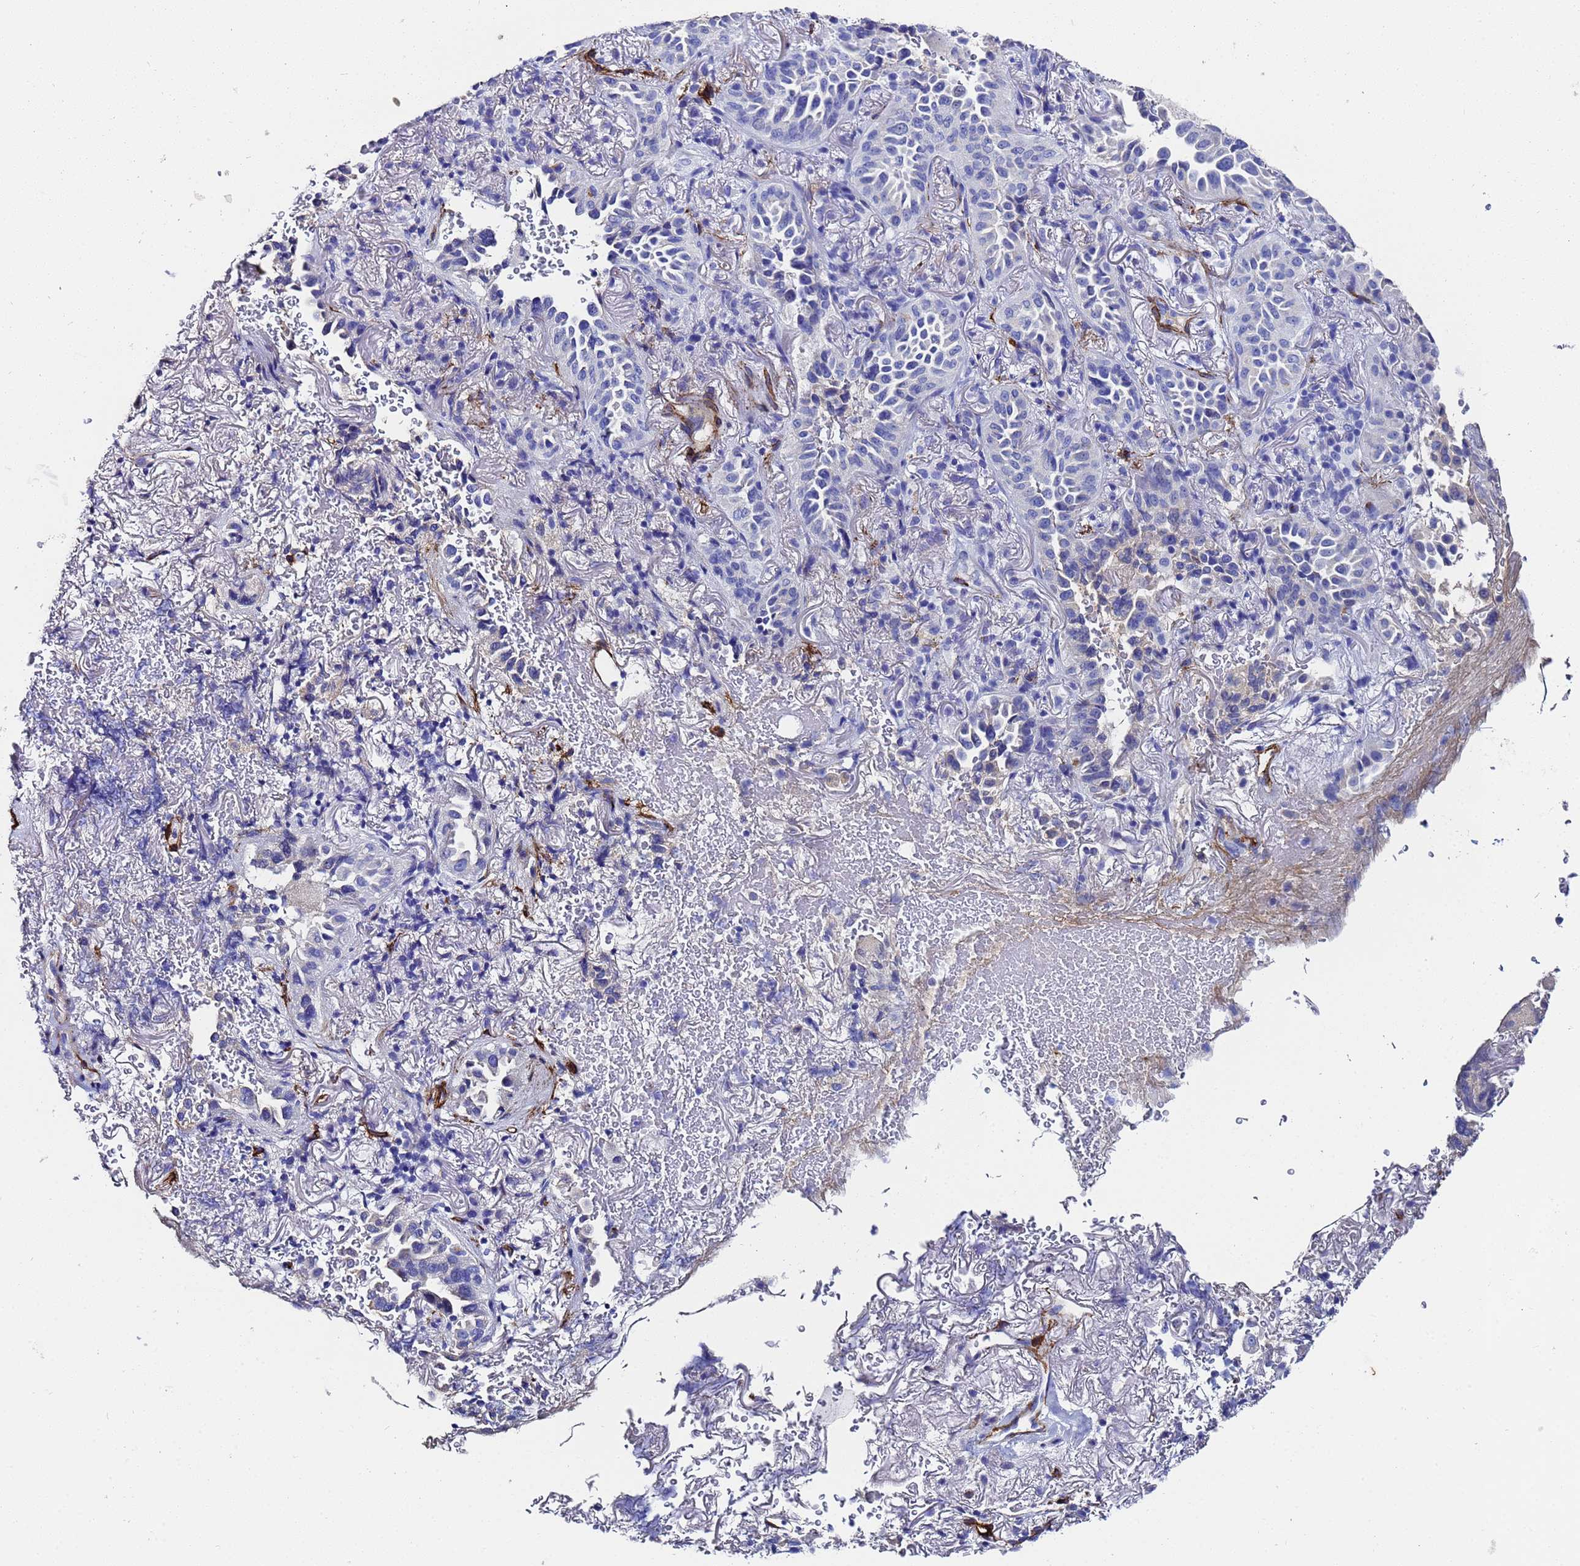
{"staining": {"intensity": "negative", "quantity": "none", "location": "none"}, "tissue": "lung cancer", "cell_type": "Tumor cells", "image_type": "cancer", "snomed": [{"axis": "morphology", "description": "Adenocarcinoma, NOS"}, {"axis": "topography", "description": "Lung"}], "caption": "The immunohistochemistry (IHC) photomicrograph has no significant expression in tumor cells of lung cancer tissue. The staining was performed using DAB (3,3'-diaminobenzidine) to visualize the protein expression in brown, while the nuclei were stained in blue with hematoxylin (Magnification: 20x).", "gene": "ADIPOQ", "patient": {"sex": "female", "age": 69}}